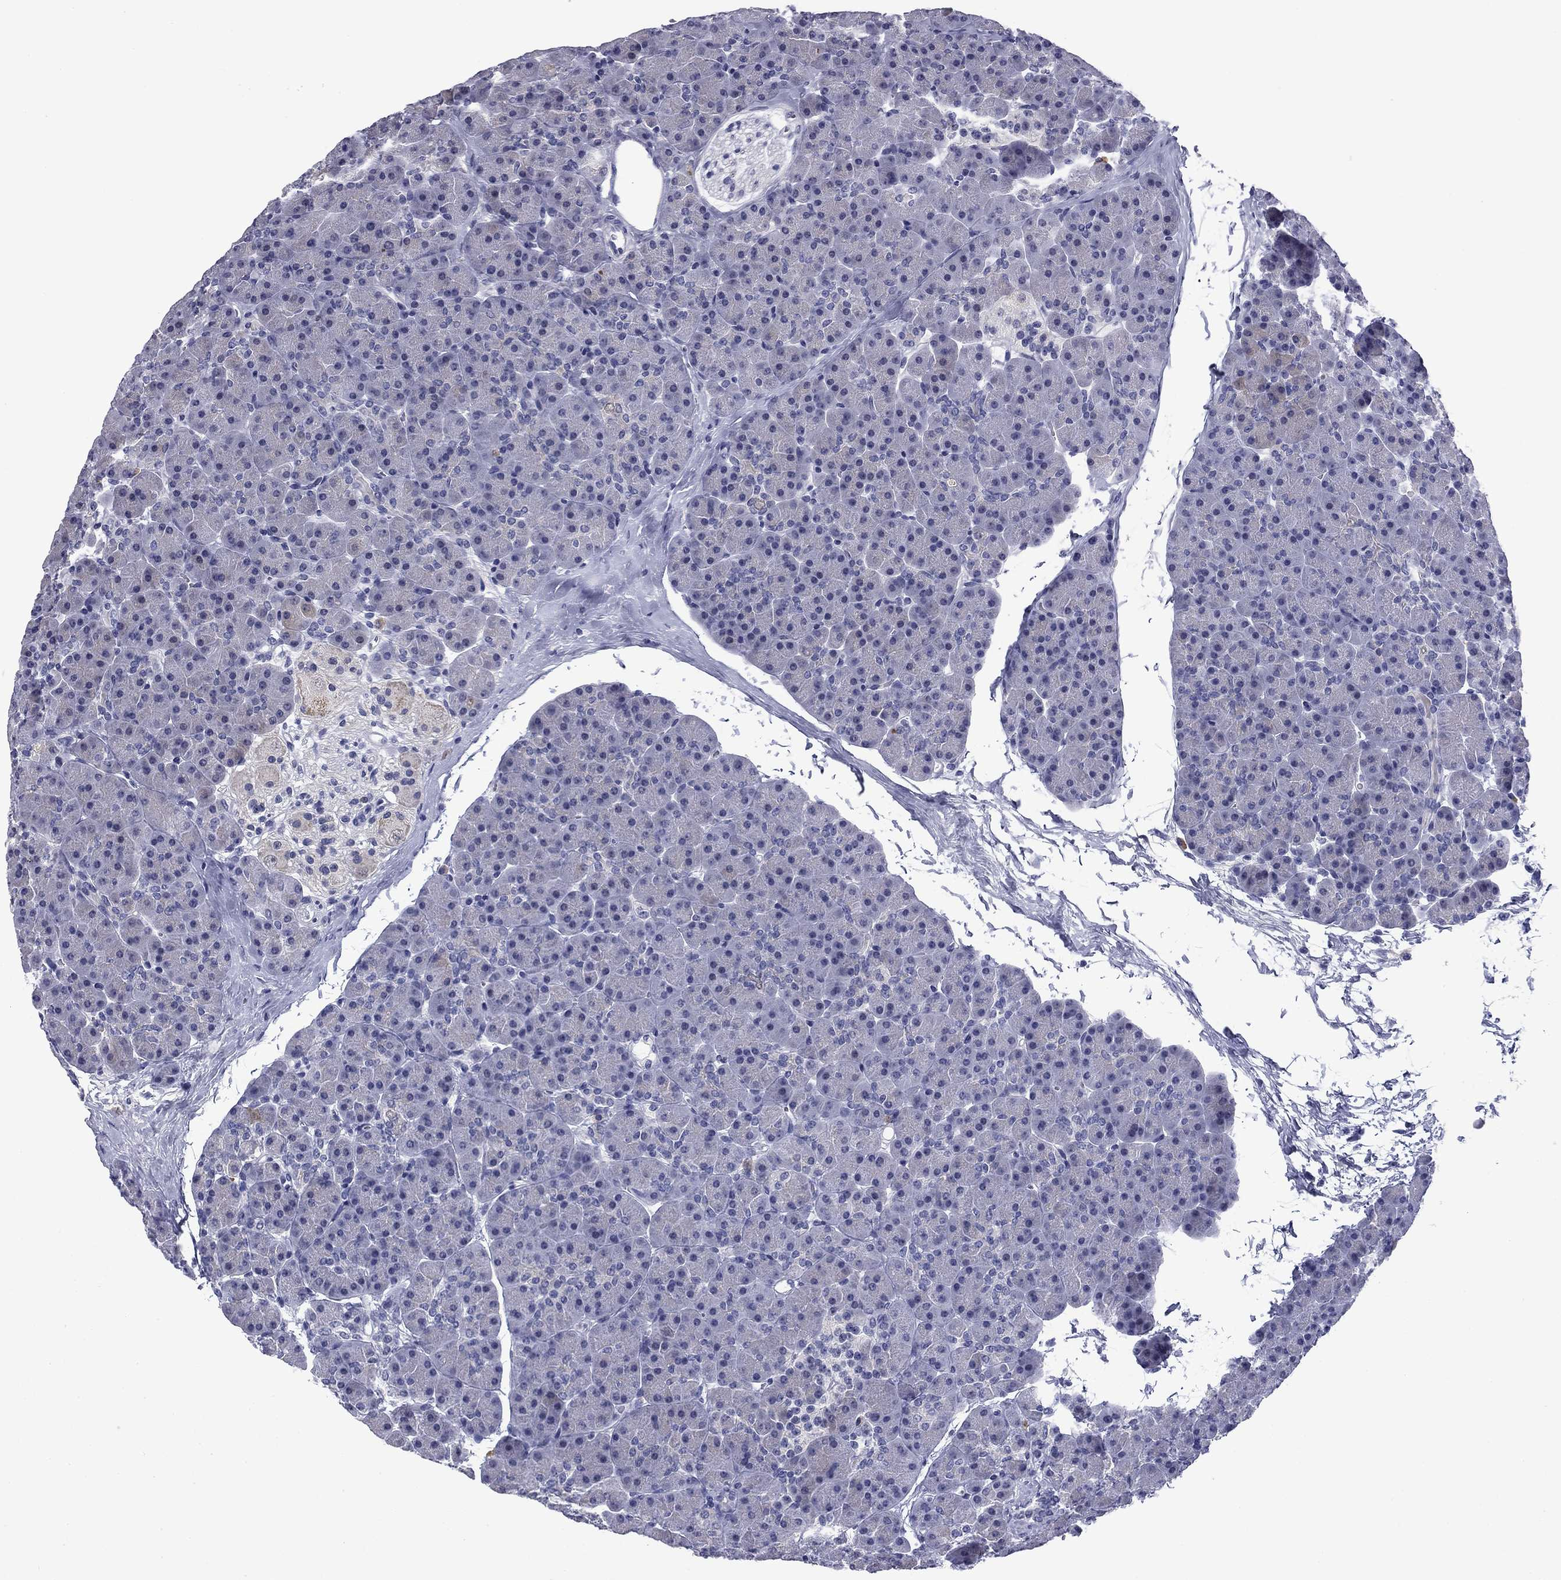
{"staining": {"intensity": "negative", "quantity": "none", "location": "none"}, "tissue": "pancreas", "cell_type": "Exocrine glandular cells", "image_type": "normal", "snomed": [{"axis": "morphology", "description": "Normal tissue, NOS"}, {"axis": "topography", "description": "Pancreas"}], "caption": "DAB (3,3'-diaminobenzidine) immunohistochemical staining of benign pancreas shows no significant positivity in exocrine glandular cells.", "gene": "BCL2L14", "patient": {"sex": "female", "age": 44}}